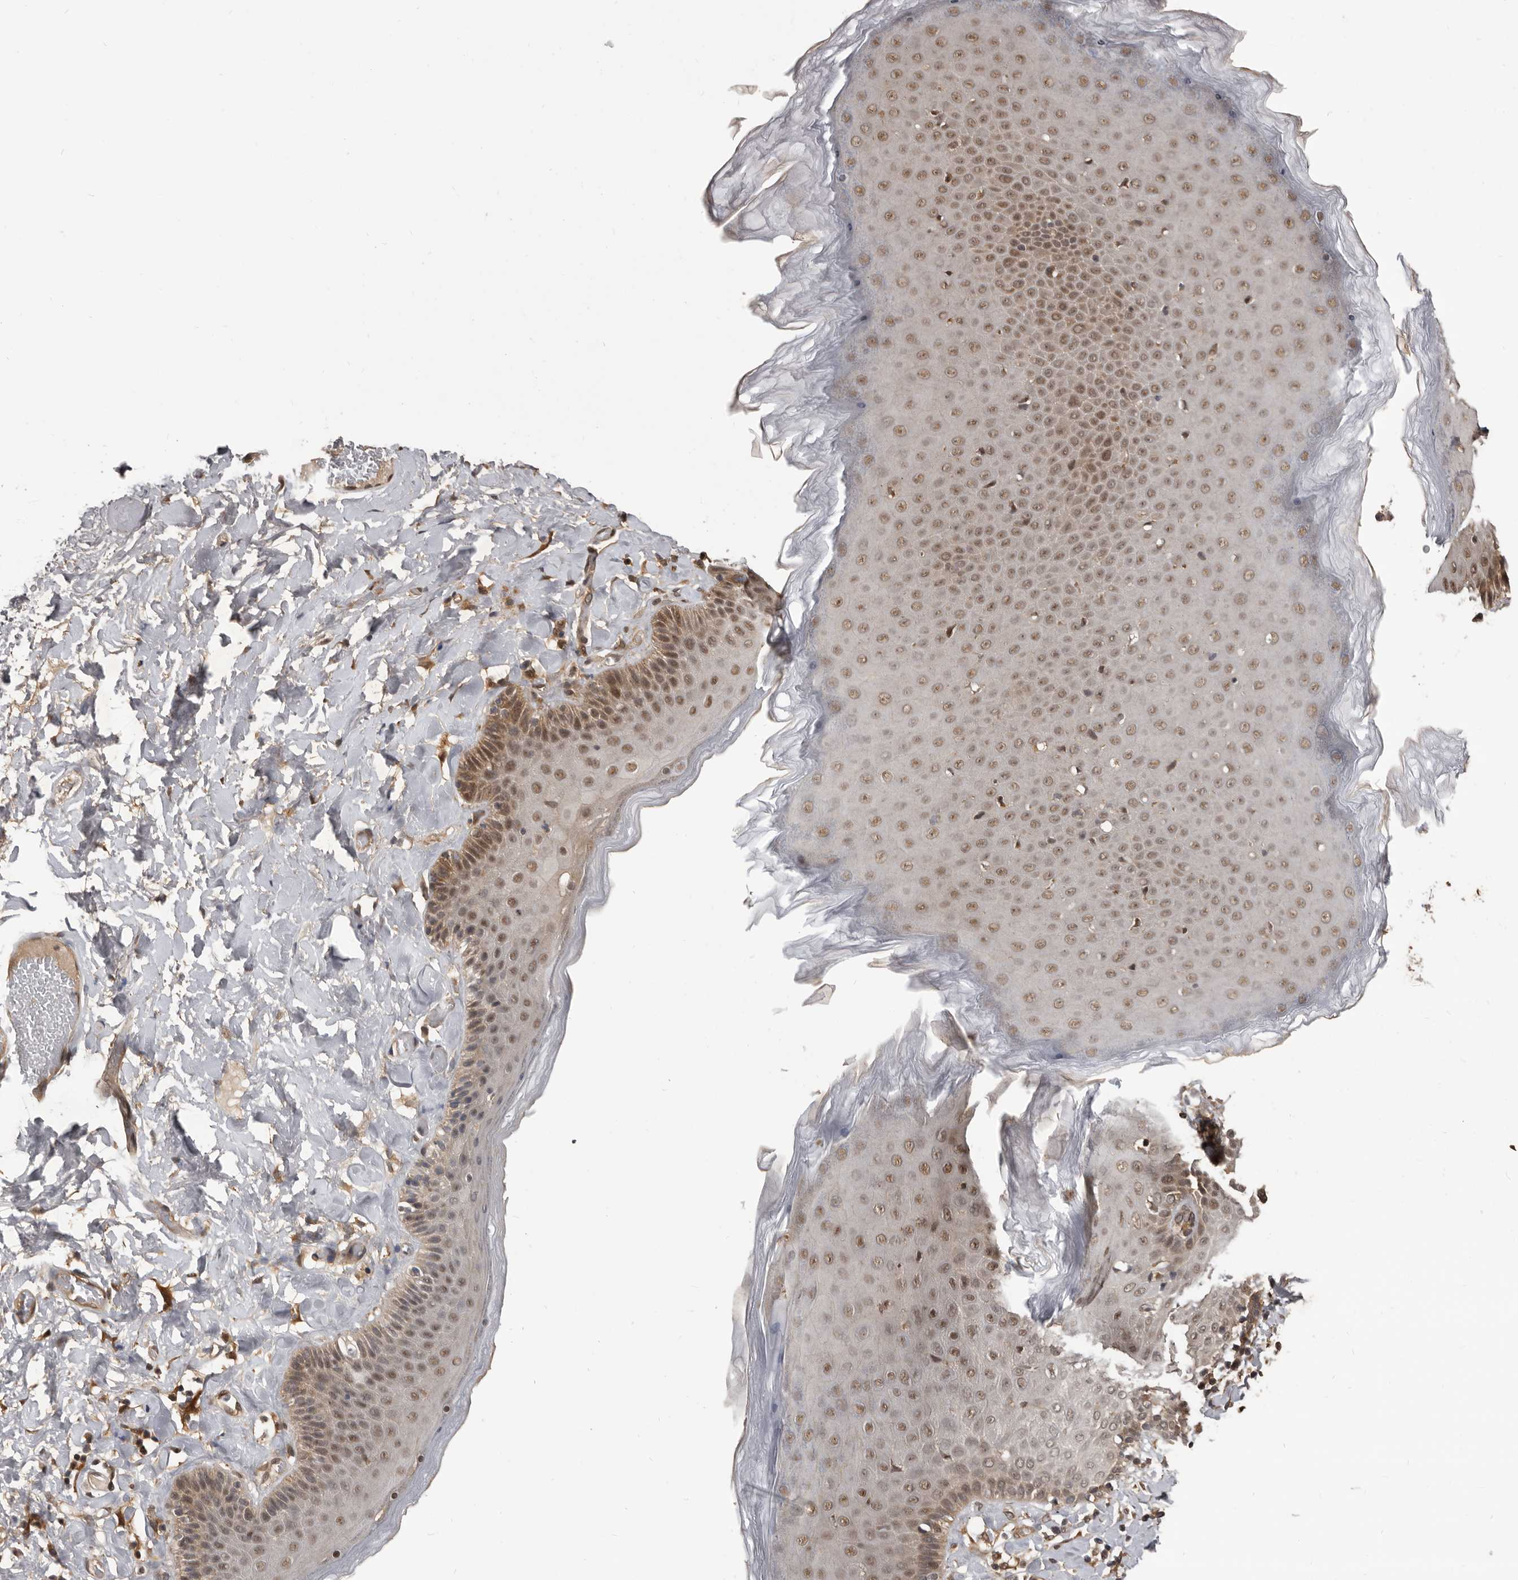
{"staining": {"intensity": "moderate", "quantity": "25%-75%", "location": "cytoplasmic/membranous,nuclear"}, "tissue": "skin", "cell_type": "Epidermal cells", "image_type": "normal", "snomed": [{"axis": "morphology", "description": "Normal tissue, NOS"}, {"axis": "topography", "description": "Anal"}], "caption": "Skin was stained to show a protein in brown. There is medium levels of moderate cytoplasmic/membranous,nuclear positivity in about 25%-75% of epidermal cells.", "gene": "AHR", "patient": {"sex": "male", "age": 69}}